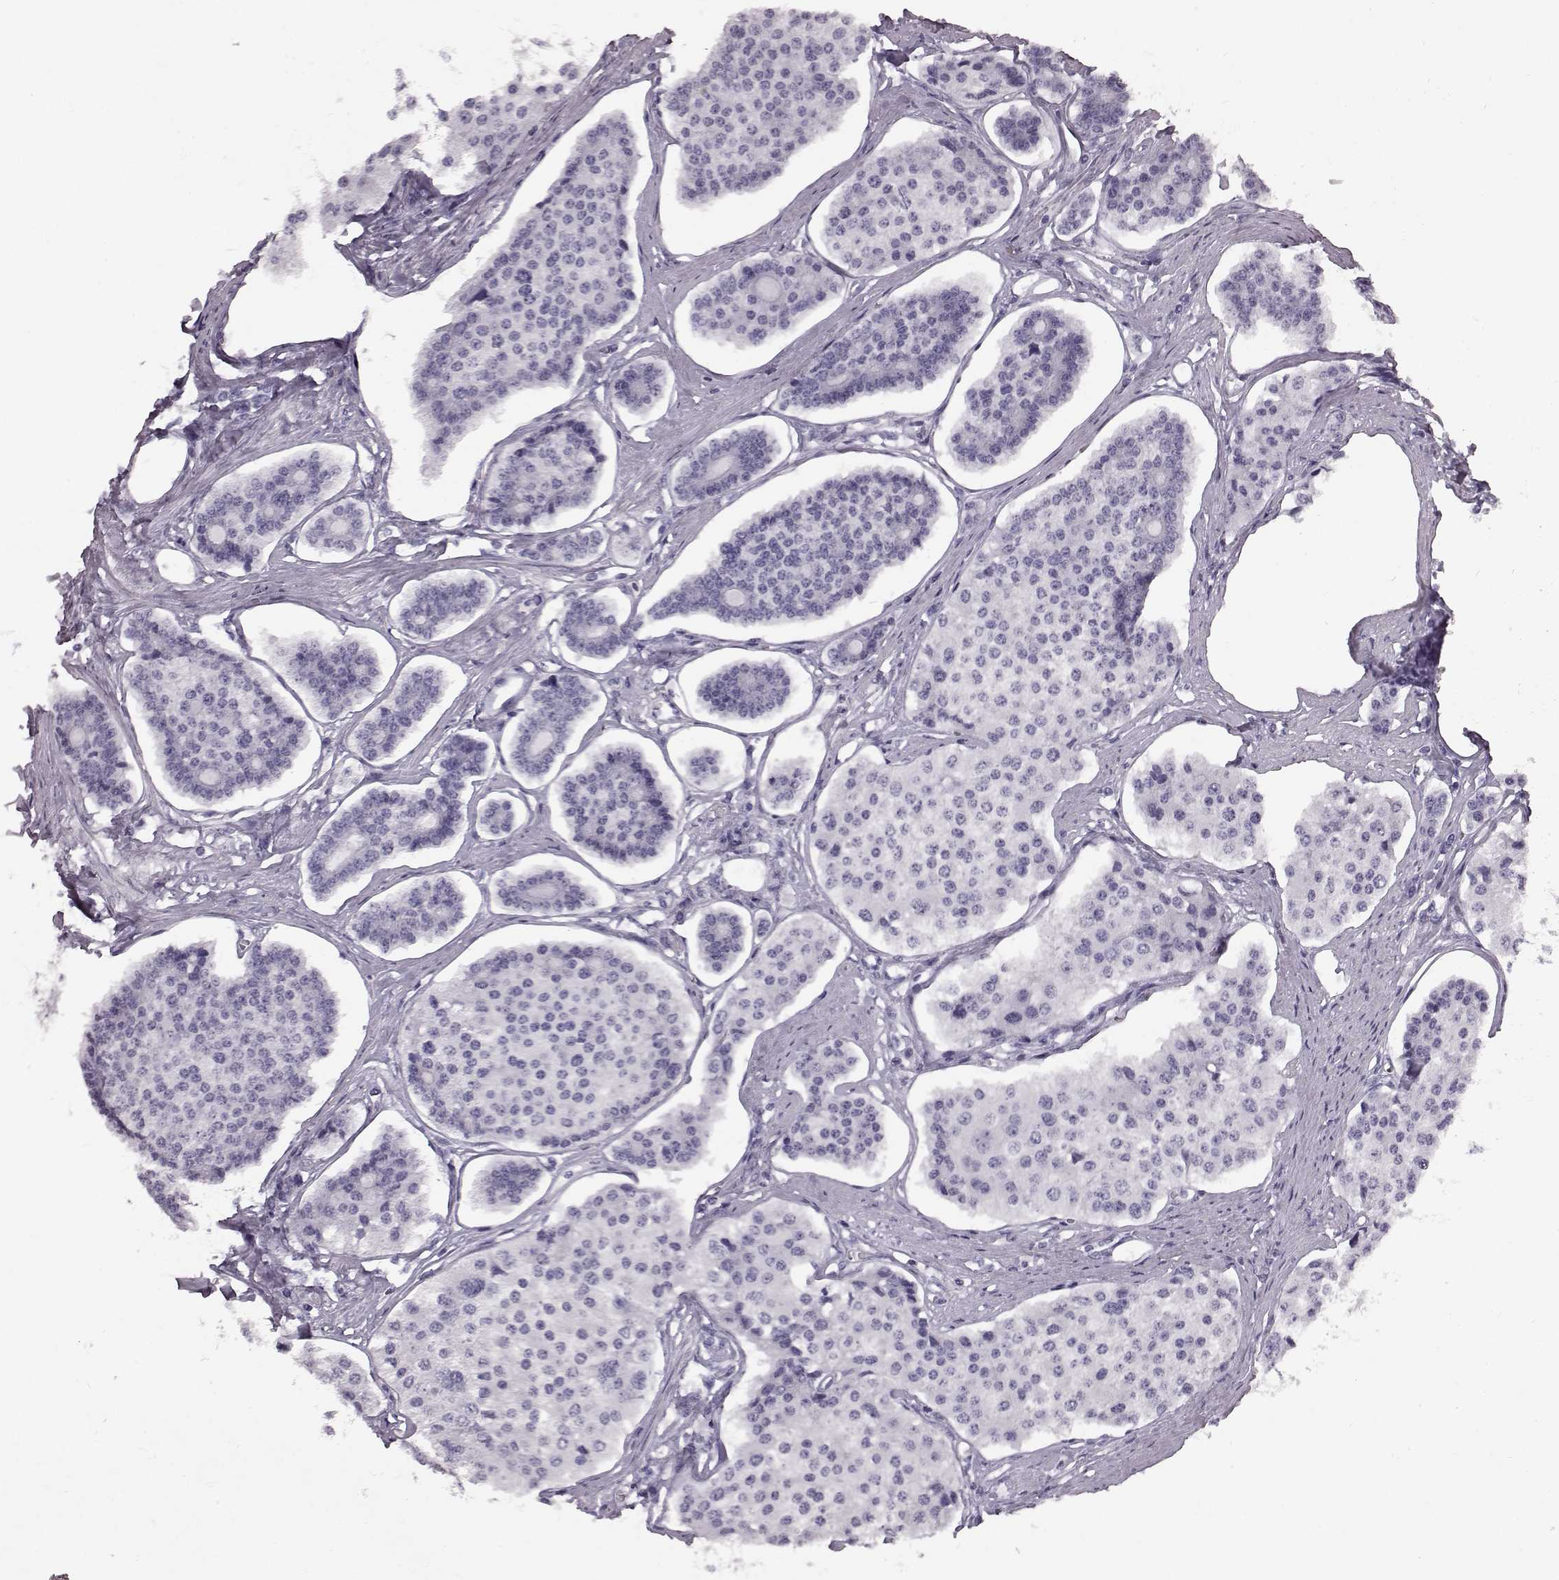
{"staining": {"intensity": "negative", "quantity": "none", "location": "none"}, "tissue": "carcinoid", "cell_type": "Tumor cells", "image_type": "cancer", "snomed": [{"axis": "morphology", "description": "Carcinoid, malignant, NOS"}, {"axis": "topography", "description": "Small intestine"}], "caption": "Immunohistochemistry of human carcinoid (malignant) exhibits no staining in tumor cells.", "gene": "TCHHL1", "patient": {"sex": "female", "age": 65}}